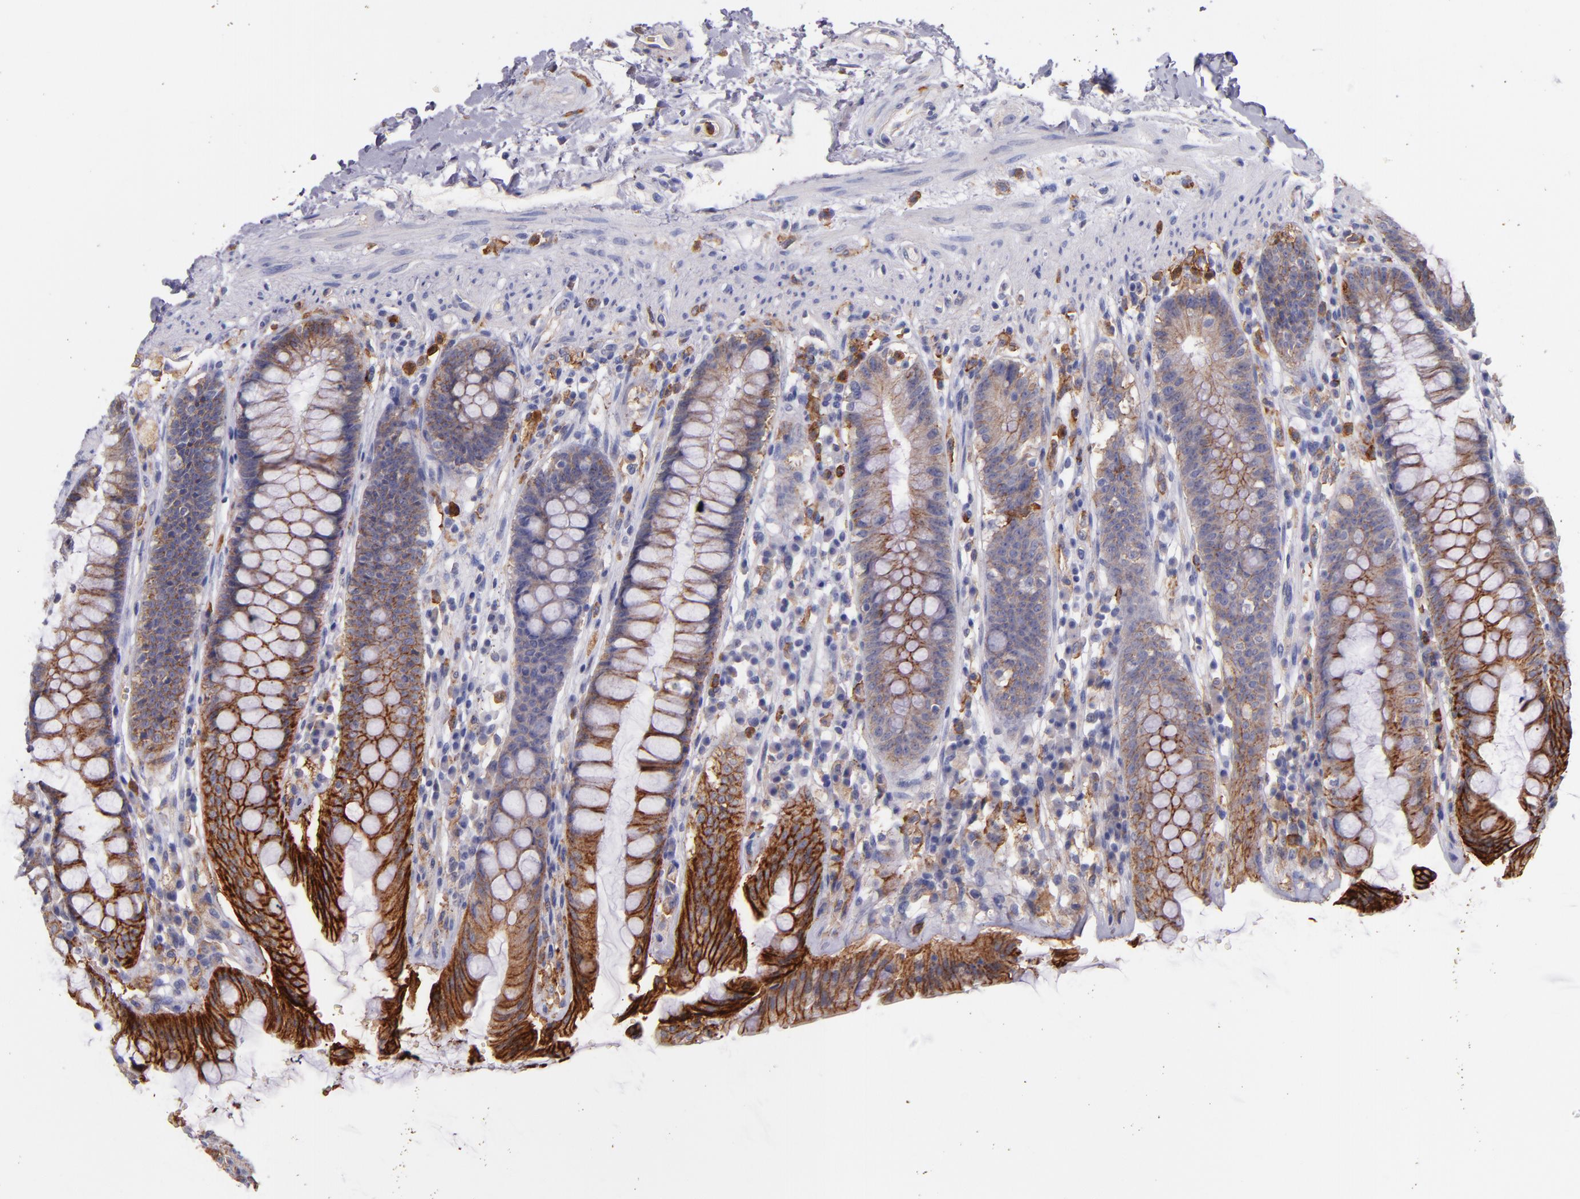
{"staining": {"intensity": "moderate", "quantity": "25%-75%", "location": "cytoplasmic/membranous"}, "tissue": "rectum", "cell_type": "Glandular cells", "image_type": "normal", "snomed": [{"axis": "morphology", "description": "Normal tissue, NOS"}, {"axis": "topography", "description": "Rectum"}], "caption": "Protein expression analysis of unremarkable human rectum reveals moderate cytoplasmic/membranous positivity in about 25%-75% of glandular cells.", "gene": "C5AR1", "patient": {"sex": "female", "age": 46}}